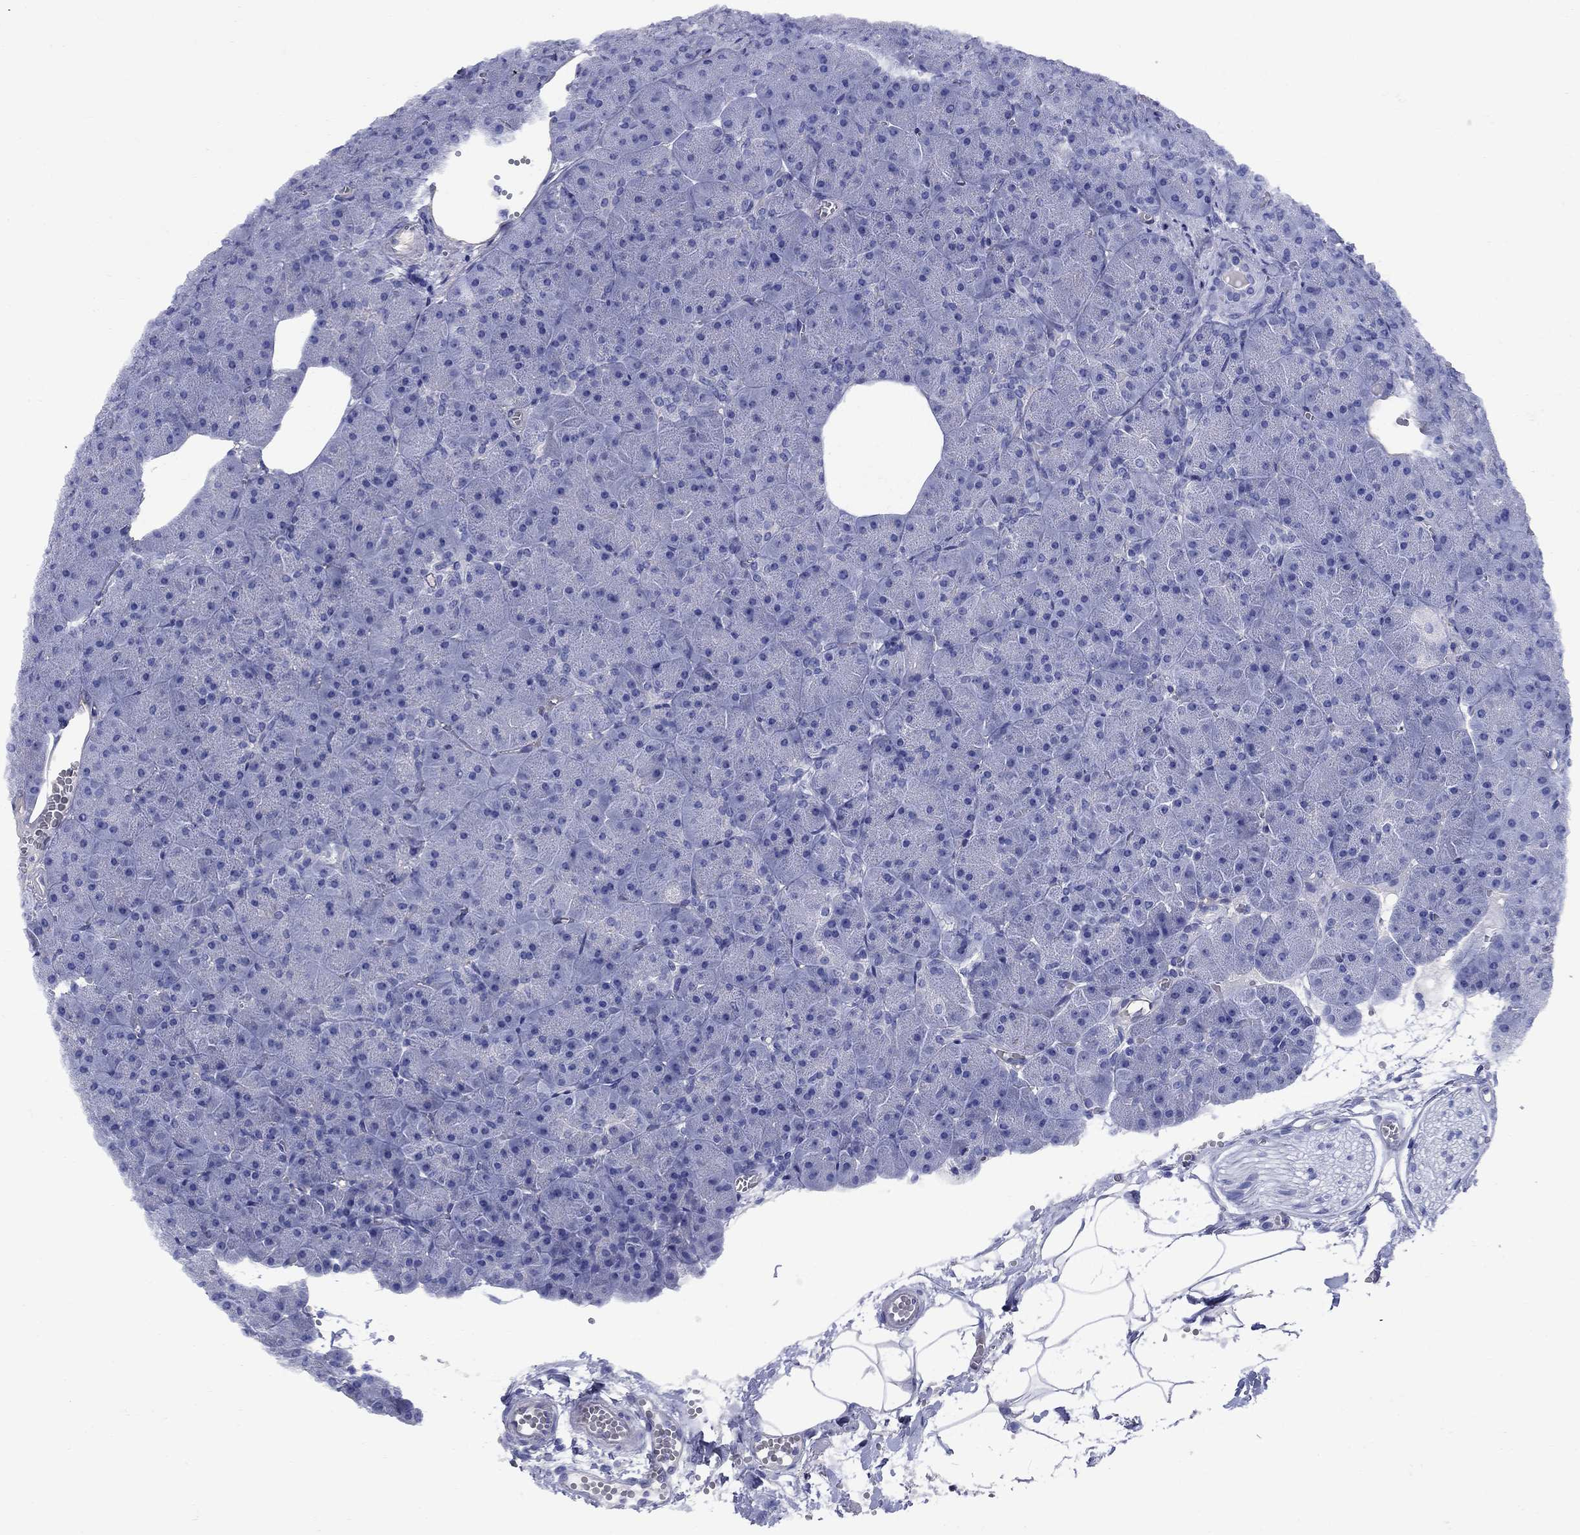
{"staining": {"intensity": "negative", "quantity": "none", "location": "none"}, "tissue": "pancreas", "cell_type": "Exocrine glandular cells", "image_type": "normal", "snomed": [{"axis": "morphology", "description": "Normal tissue, NOS"}, {"axis": "topography", "description": "Pancreas"}], "caption": "Exocrine glandular cells are negative for brown protein staining in benign pancreas. The staining is performed using DAB (3,3'-diaminobenzidine) brown chromogen with nuclei counter-stained in using hematoxylin.", "gene": "SMCP", "patient": {"sex": "male", "age": 61}}